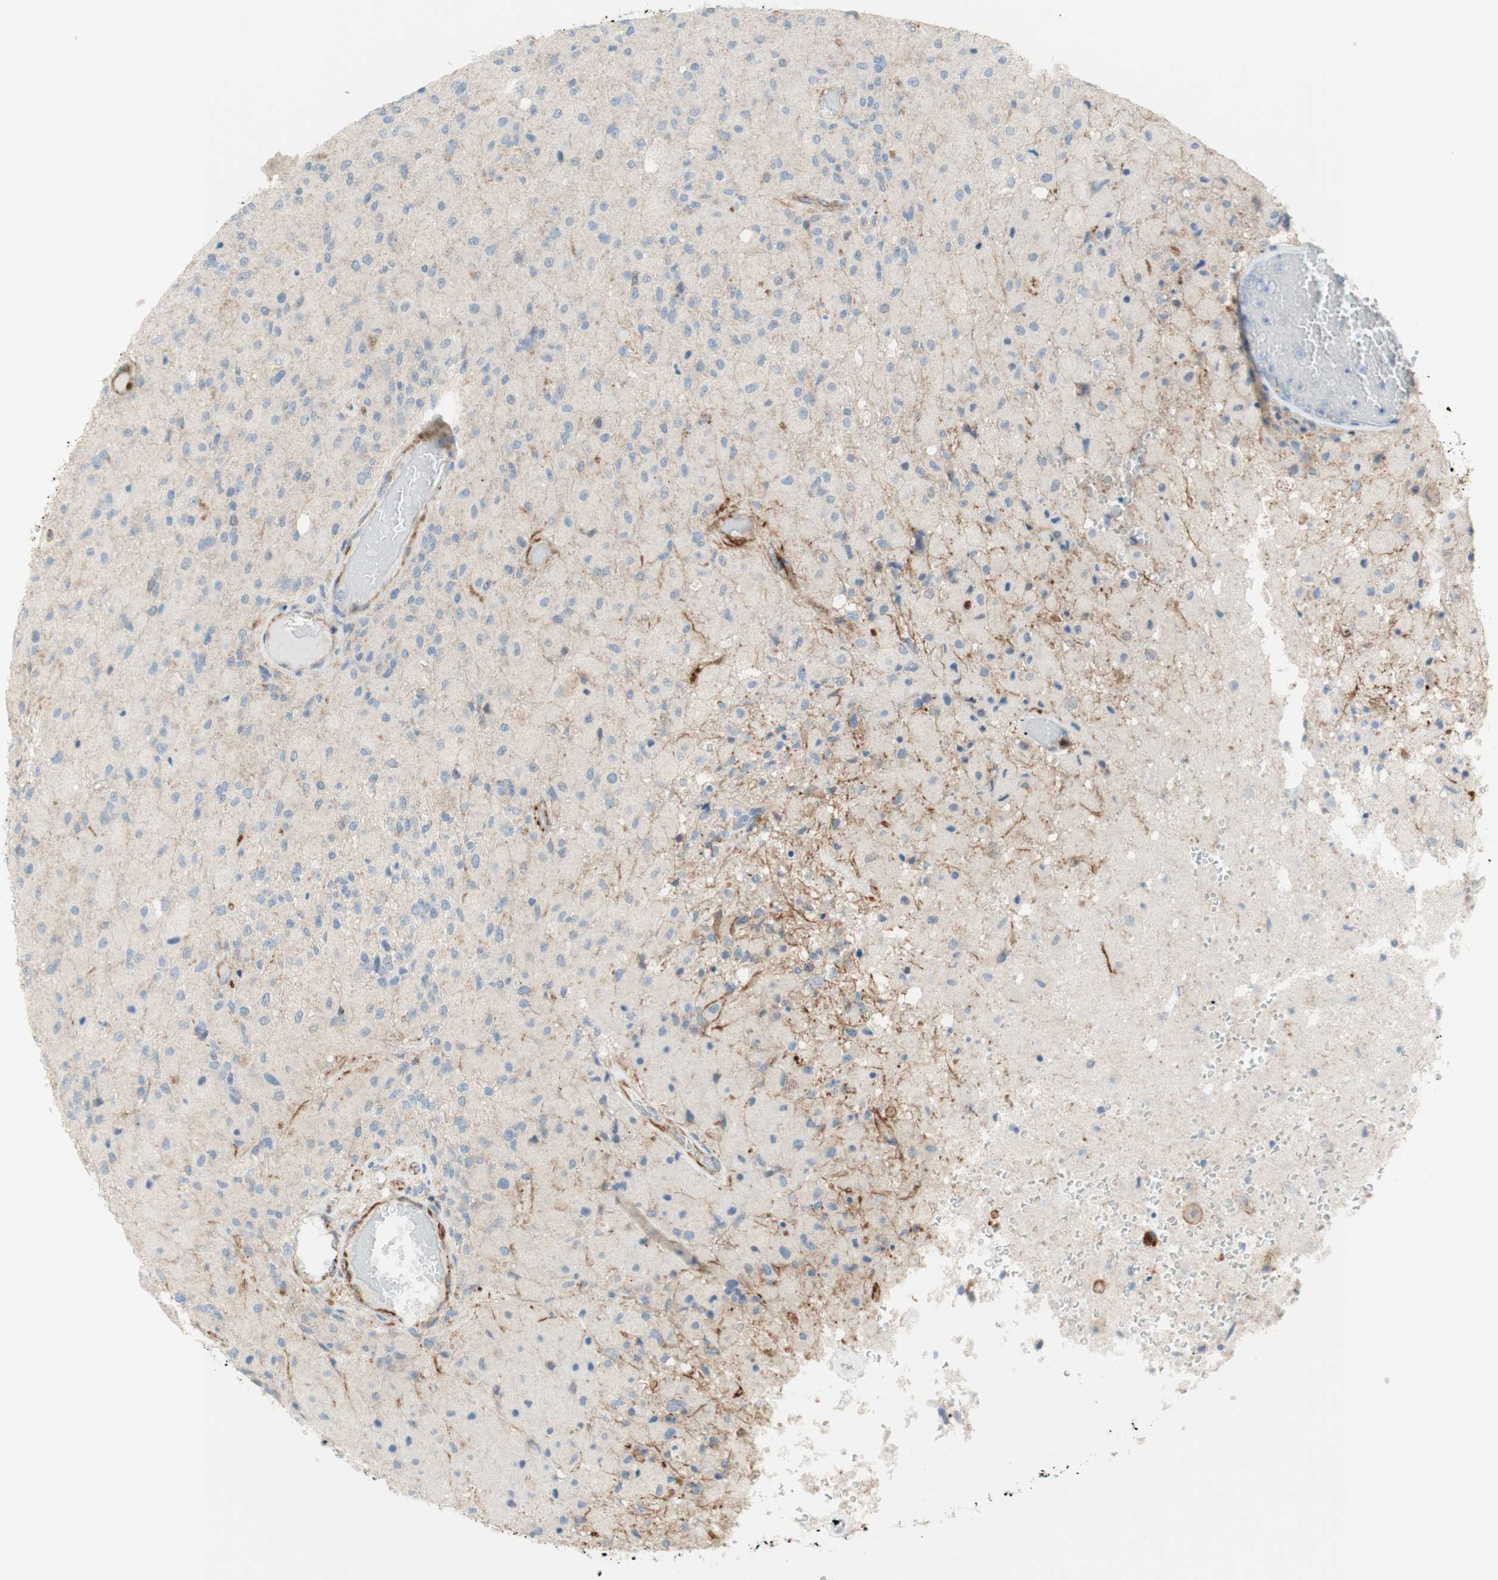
{"staining": {"intensity": "negative", "quantity": "none", "location": "none"}, "tissue": "glioma", "cell_type": "Tumor cells", "image_type": "cancer", "snomed": [{"axis": "morphology", "description": "Normal tissue, NOS"}, {"axis": "morphology", "description": "Glioma, malignant, High grade"}, {"axis": "topography", "description": "Cerebral cortex"}], "caption": "Histopathology image shows no significant protein expression in tumor cells of glioma. (DAB IHC with hematoxylin counter stain).", "gene": "POU2AF1", "patient": {"sex": "male", "age": 77}}